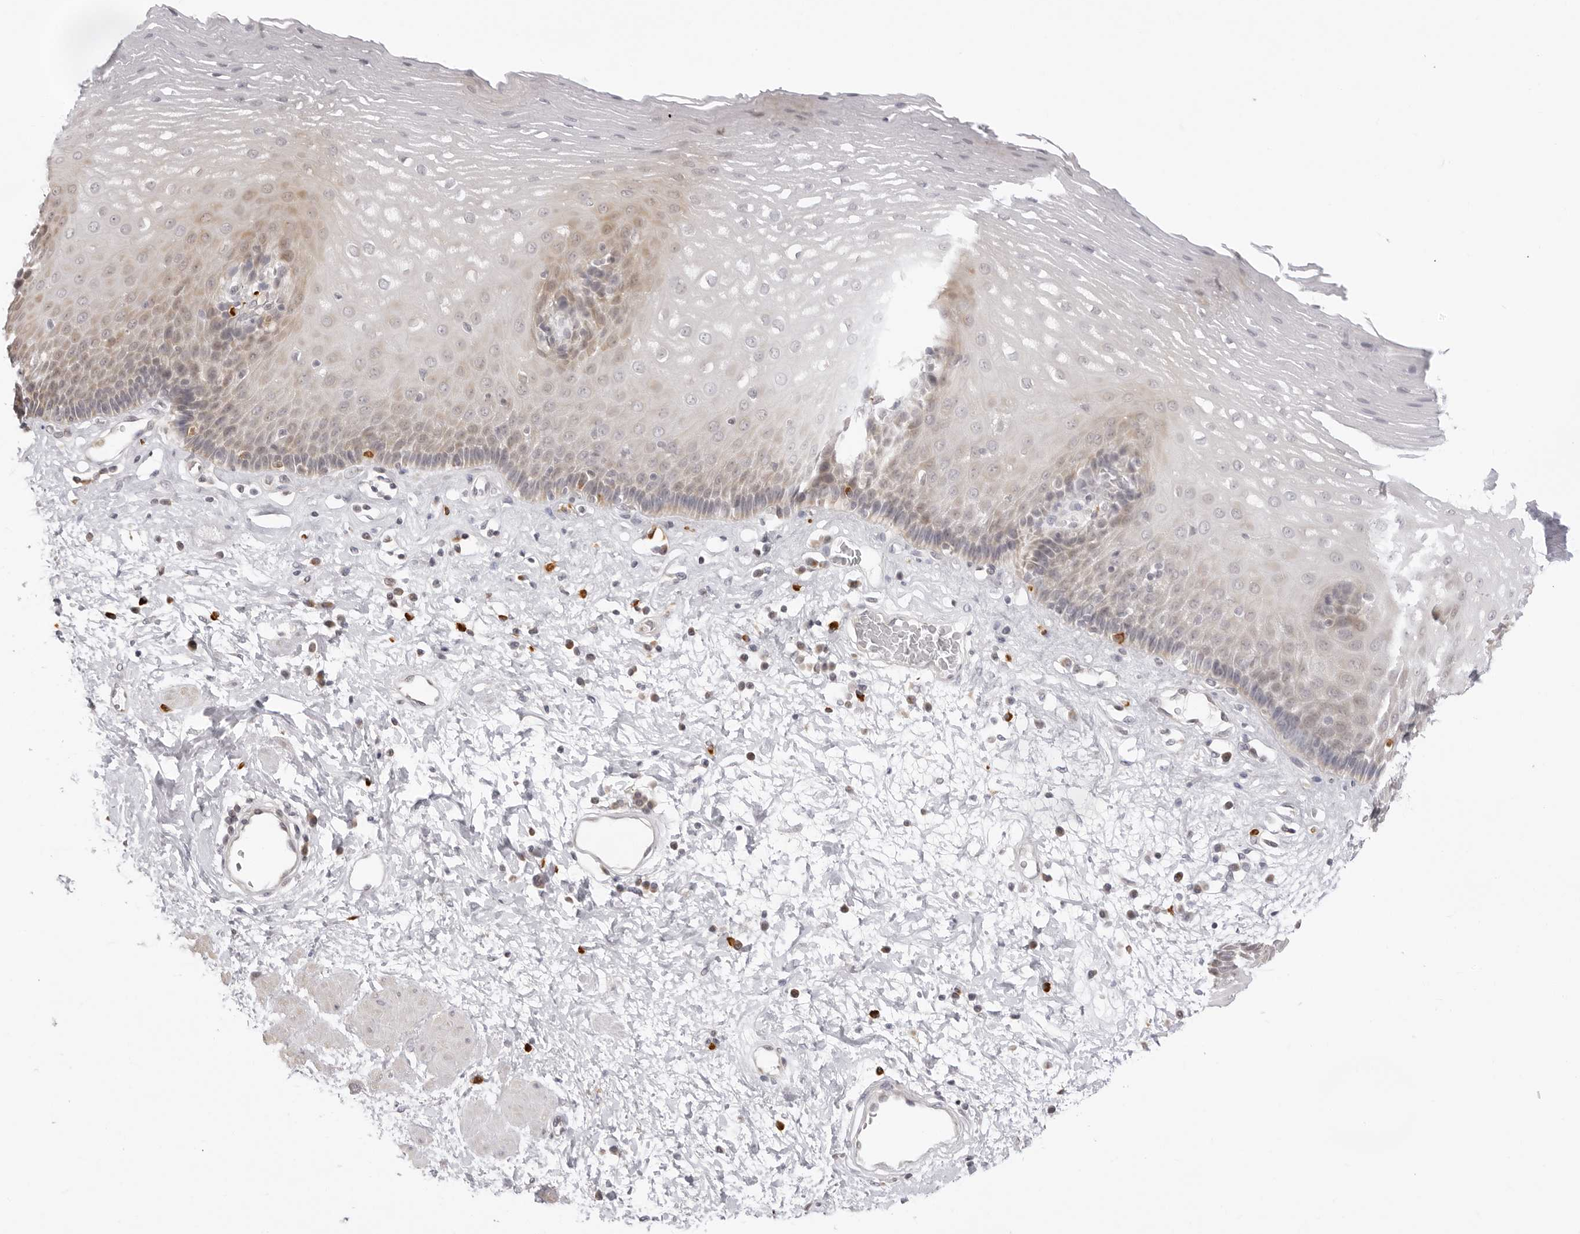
{"staining": {"intensity": "moderate", "quantity": "25%-75%", "location": "cytoplasmic/membranous"}, "tissue": "esophagus", "cell_type": "Squamous epithelial cells", "image_type": "normal", "snomed": [{"axis": "morphology", "description": "Normal tissue, NOS"}, {"axis": "morphology", "description": "Adenocarcinoma, NOS"}, {"axis": "topography", "description": "Esophagus"}], "caption": "Moderate cytoplasmic/membranous expression for a protein is present in approximately 25%-75% of squamous epithelial cells of benign esophagus using immunohistochemistry (IHC).", "gene": "FDPS", "patient": {"sex": "male", "age": 62}}